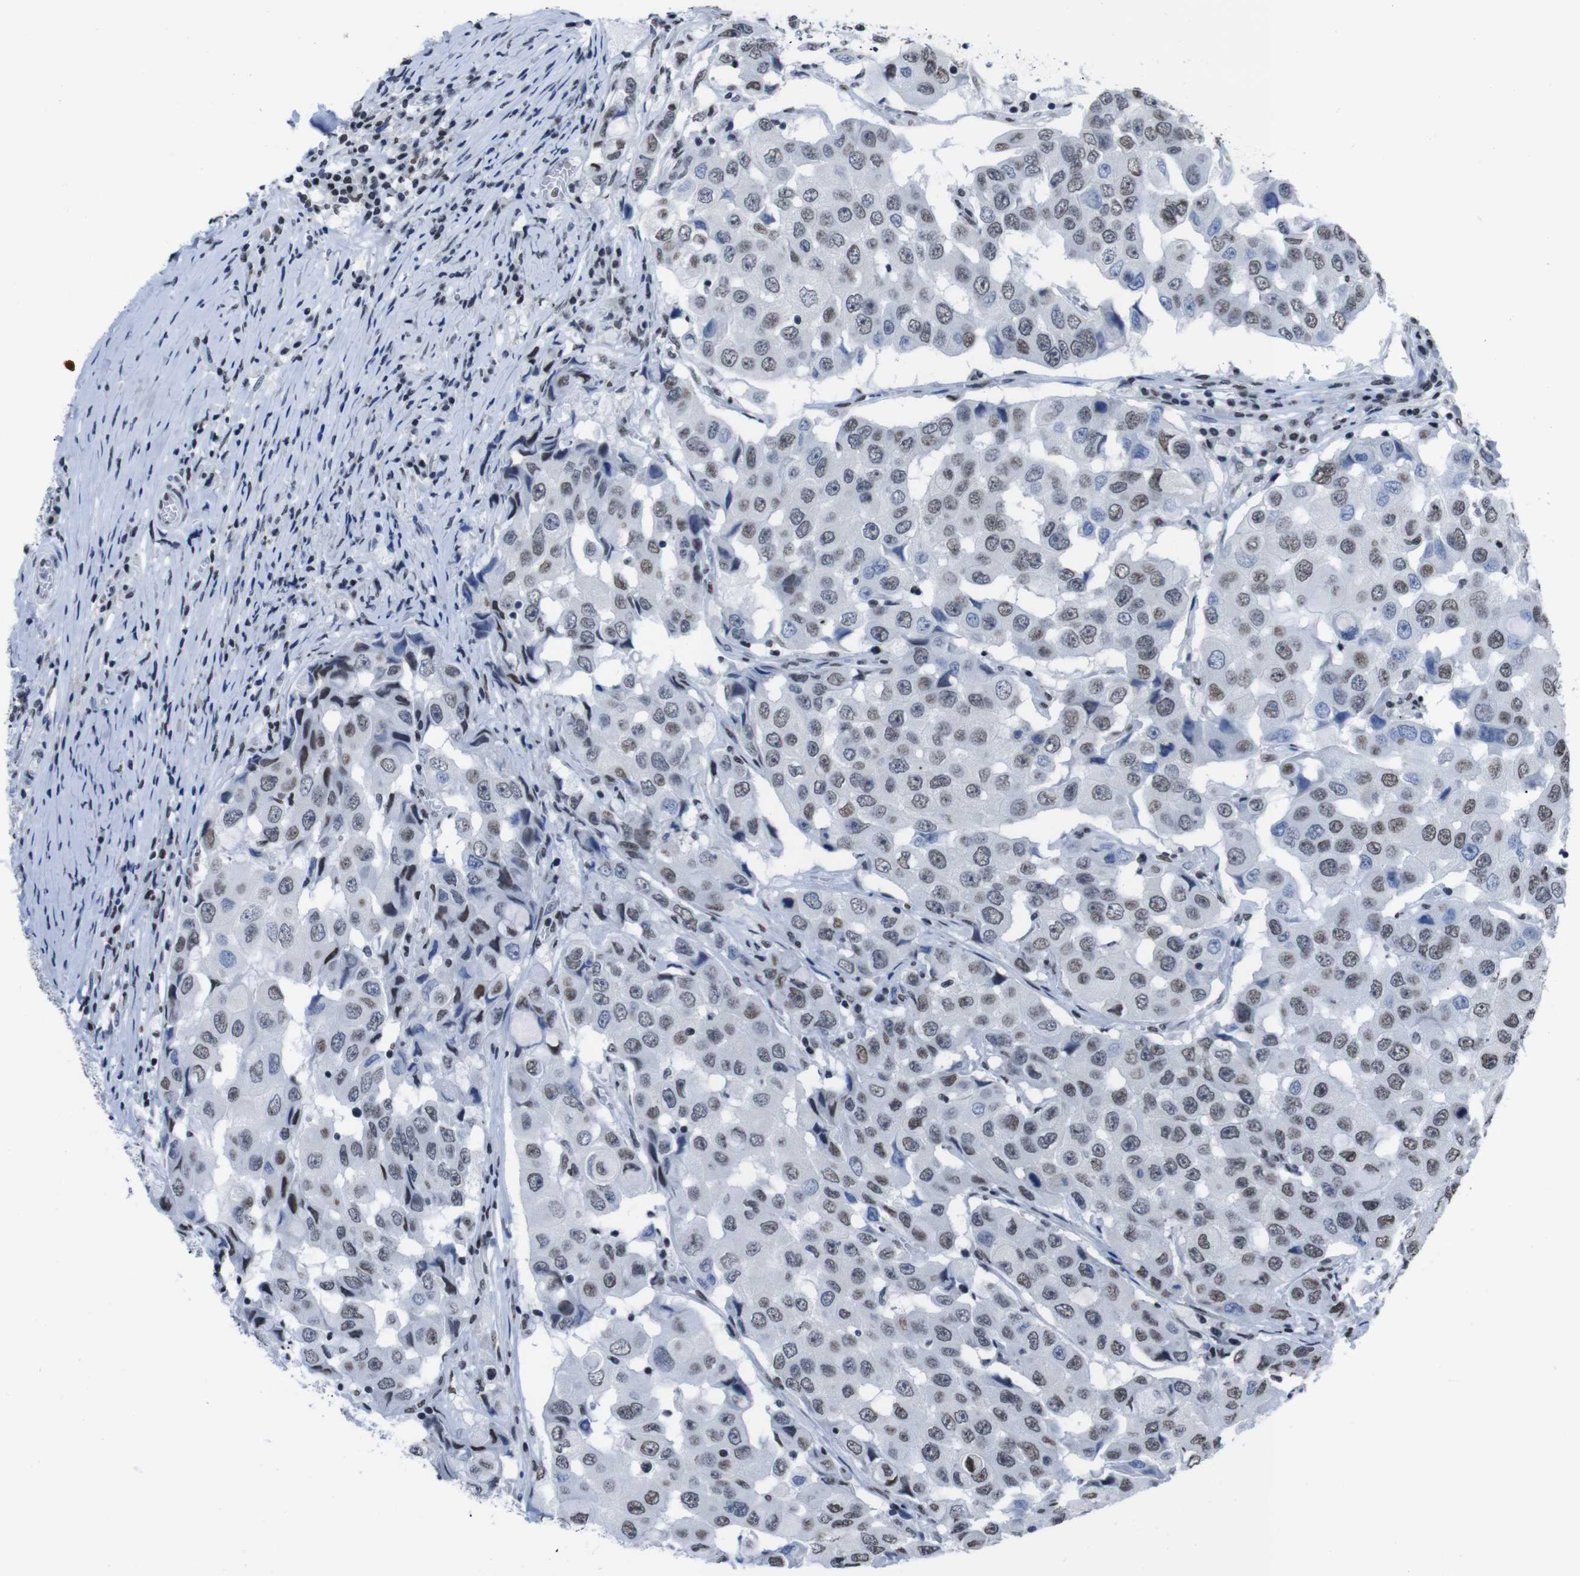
{"staining": {"intensity": "moderate", "quantity": ">75%", "location": "nuclear"}, "tissue": "breast cancer", "cell_type": "Tumor cells", "image_type": "cancer", "snomed": [{"axis": "morphology", "description": "Duct carcinoma"}, {"axis": "topography", "description": "Breast"}], "caption": "Breast cancer tissue demonstrates moderate nuclear staining in about >75% of tumor cells", "gene": "PIP4P2", "patient": {"sex": "female", "age": 27}}